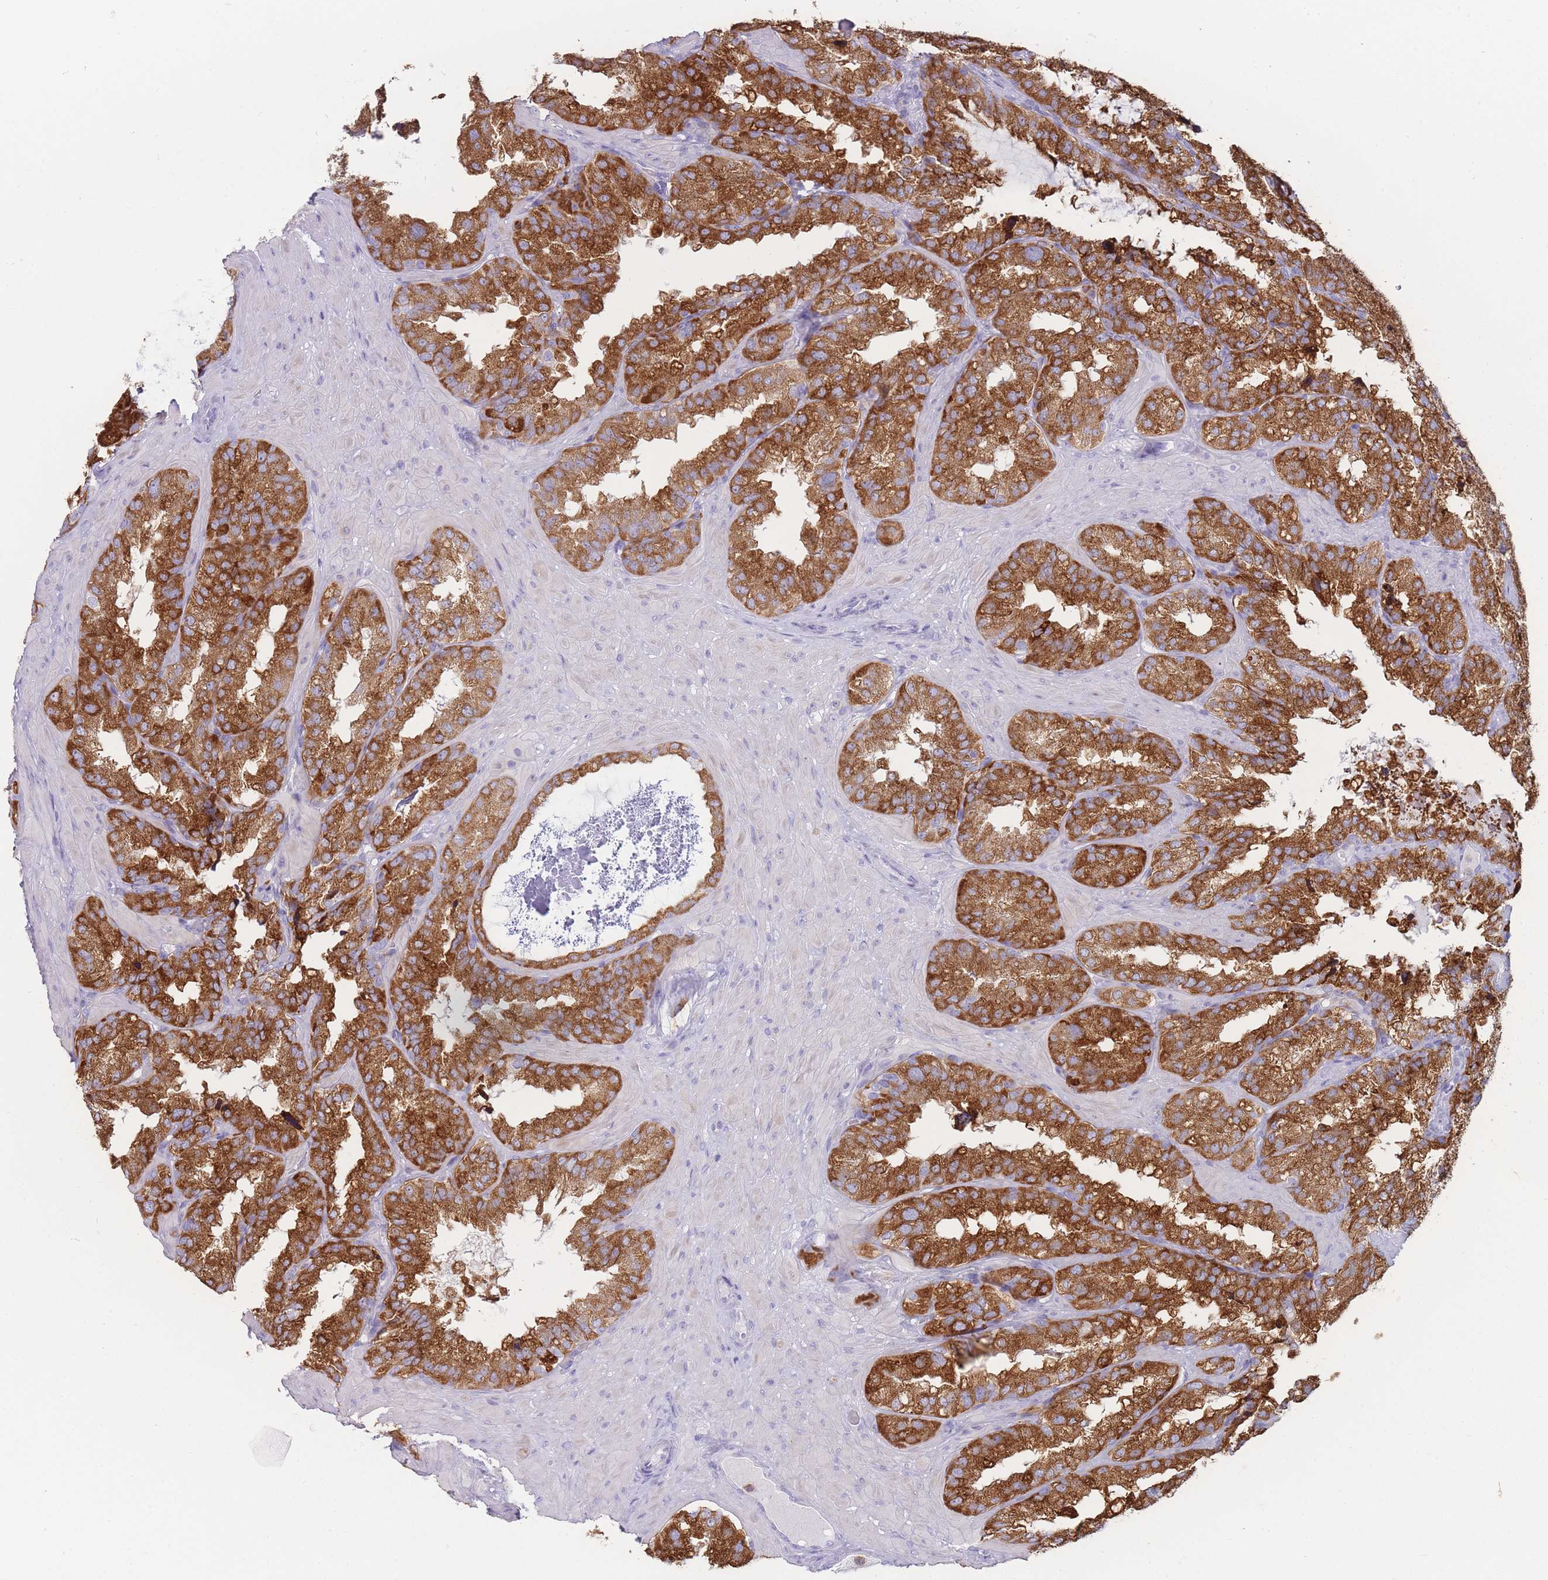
{"staining": {"intensity": "strong", "quantity": ">75%", "location": "cytoplasmic/membranous"}, "tissue": "seminal vesicle", "cell_type": "Glandular cells", "image_type": "normal", "snomed": [{"axis": "morphology", "description": "Normal tissue, NOS"}, {"axis": "topography", "description": "Seminal veicle"}], "caption": "A micrograph of human seminal vesicle stained for a protein demonstrates strong cytoplasmic/membranous brown staining in glandular cells. The staining was performed using DAB, with brown indicating positive protein expression. Nuclei are stained blue with hematoxylin.", "gene": "ZNF627", "patient": {"sex": "male", "age": 58}}